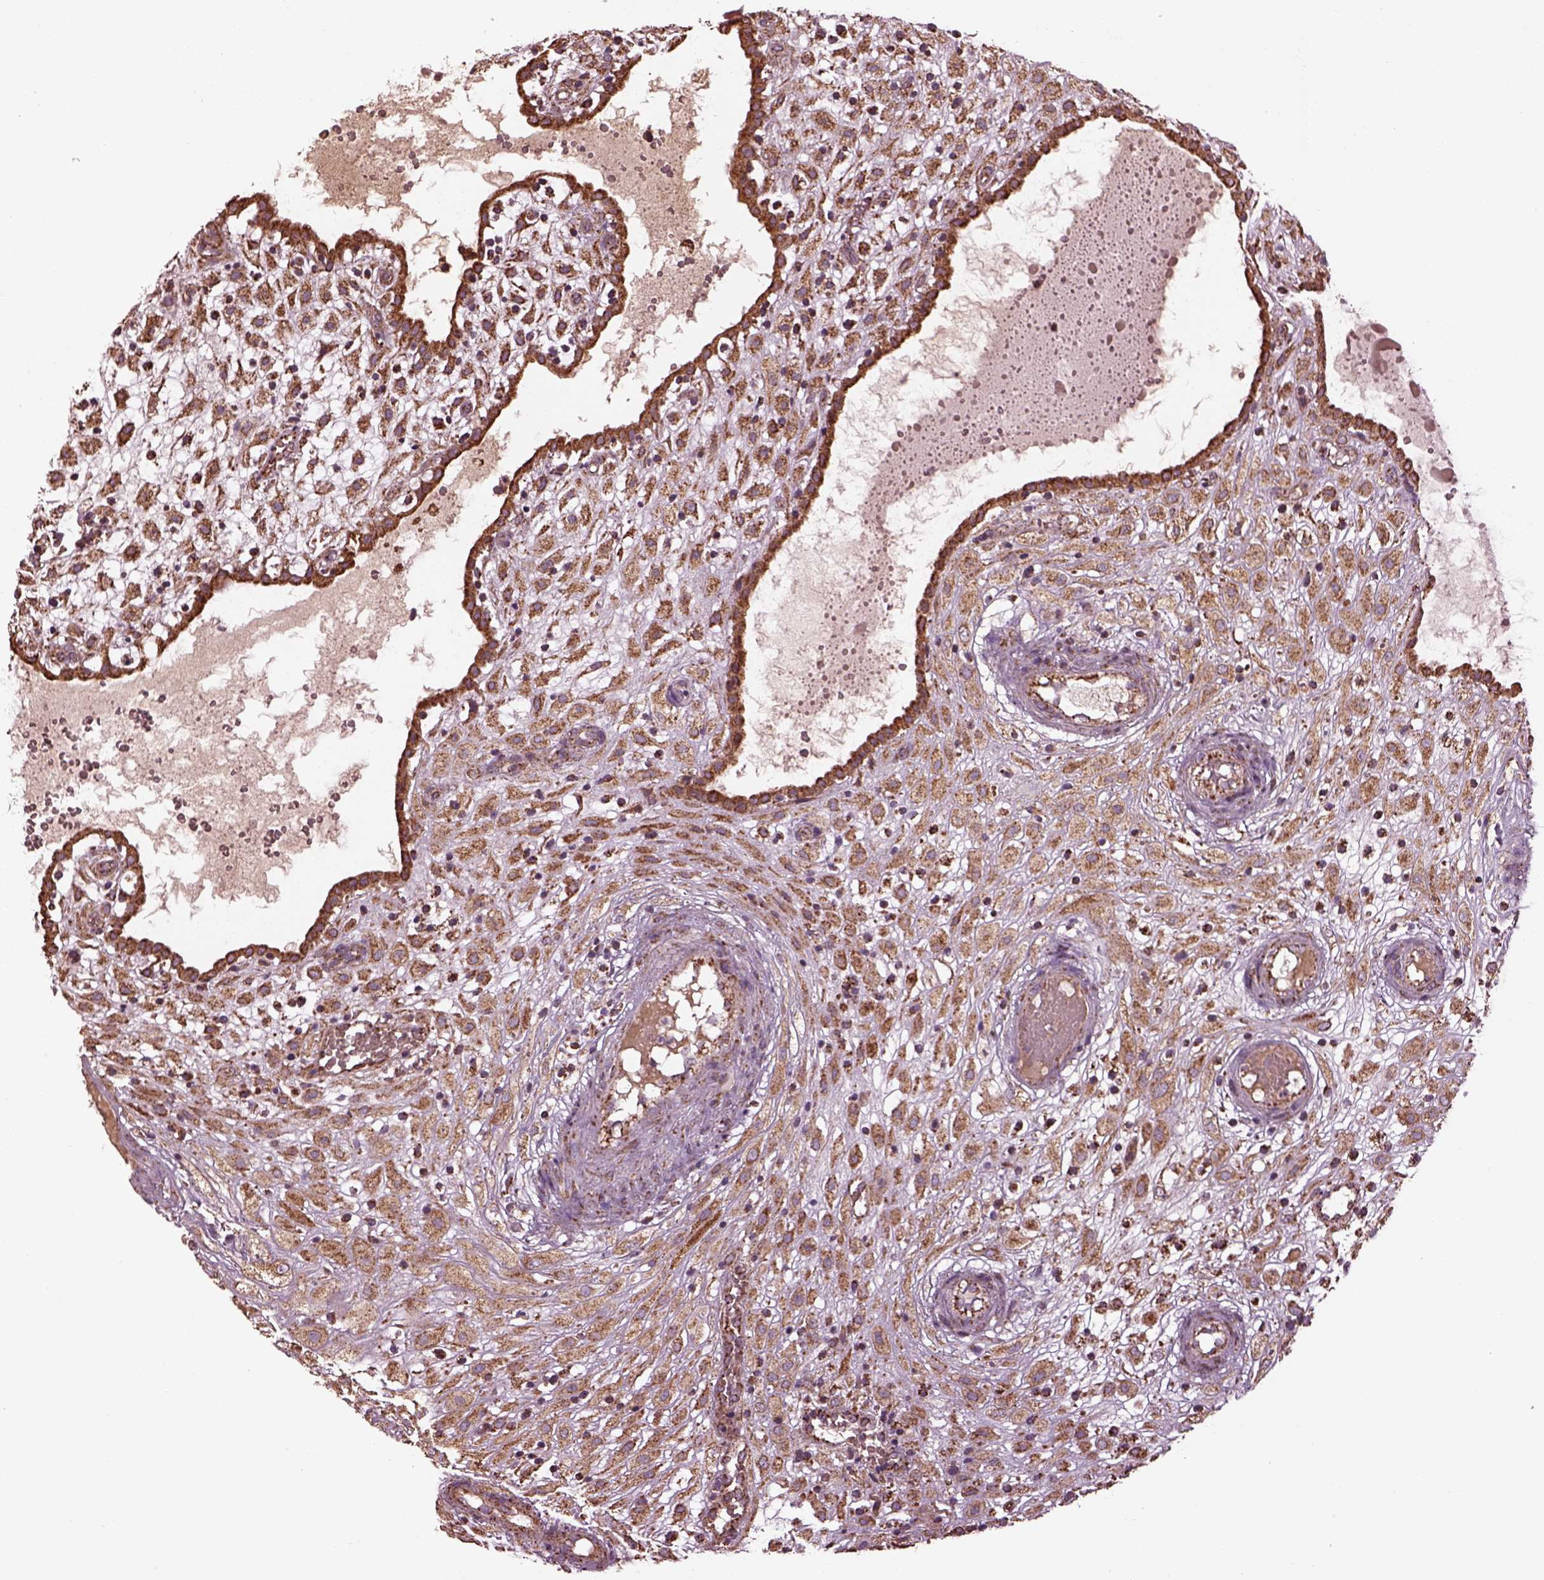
{"staining": {"intensity": "moderate", "quantity": ">75%", "location": "cytoplasmic/membranous"}, "tissue": "placenta", "cell_type": "Decidual cells", "image_type": "normal", "snomed": [{"axis": "morphology", "description": "Normal tissue, NOS"}, {"axis": "topography", "description": "Placenta"}], "caption": "Decidual cells reveal moderate cytoplasmic/membranous positivity in about >75% of cells in normal placenta. (Stains: DAB (3,3'-diaminobenzidine) in brown, nuclei in blue, Microscopy: brightfield microscopy at high magnification).", "gene": "TMEM254", "patient": {"sex": "female", "age": 24}}